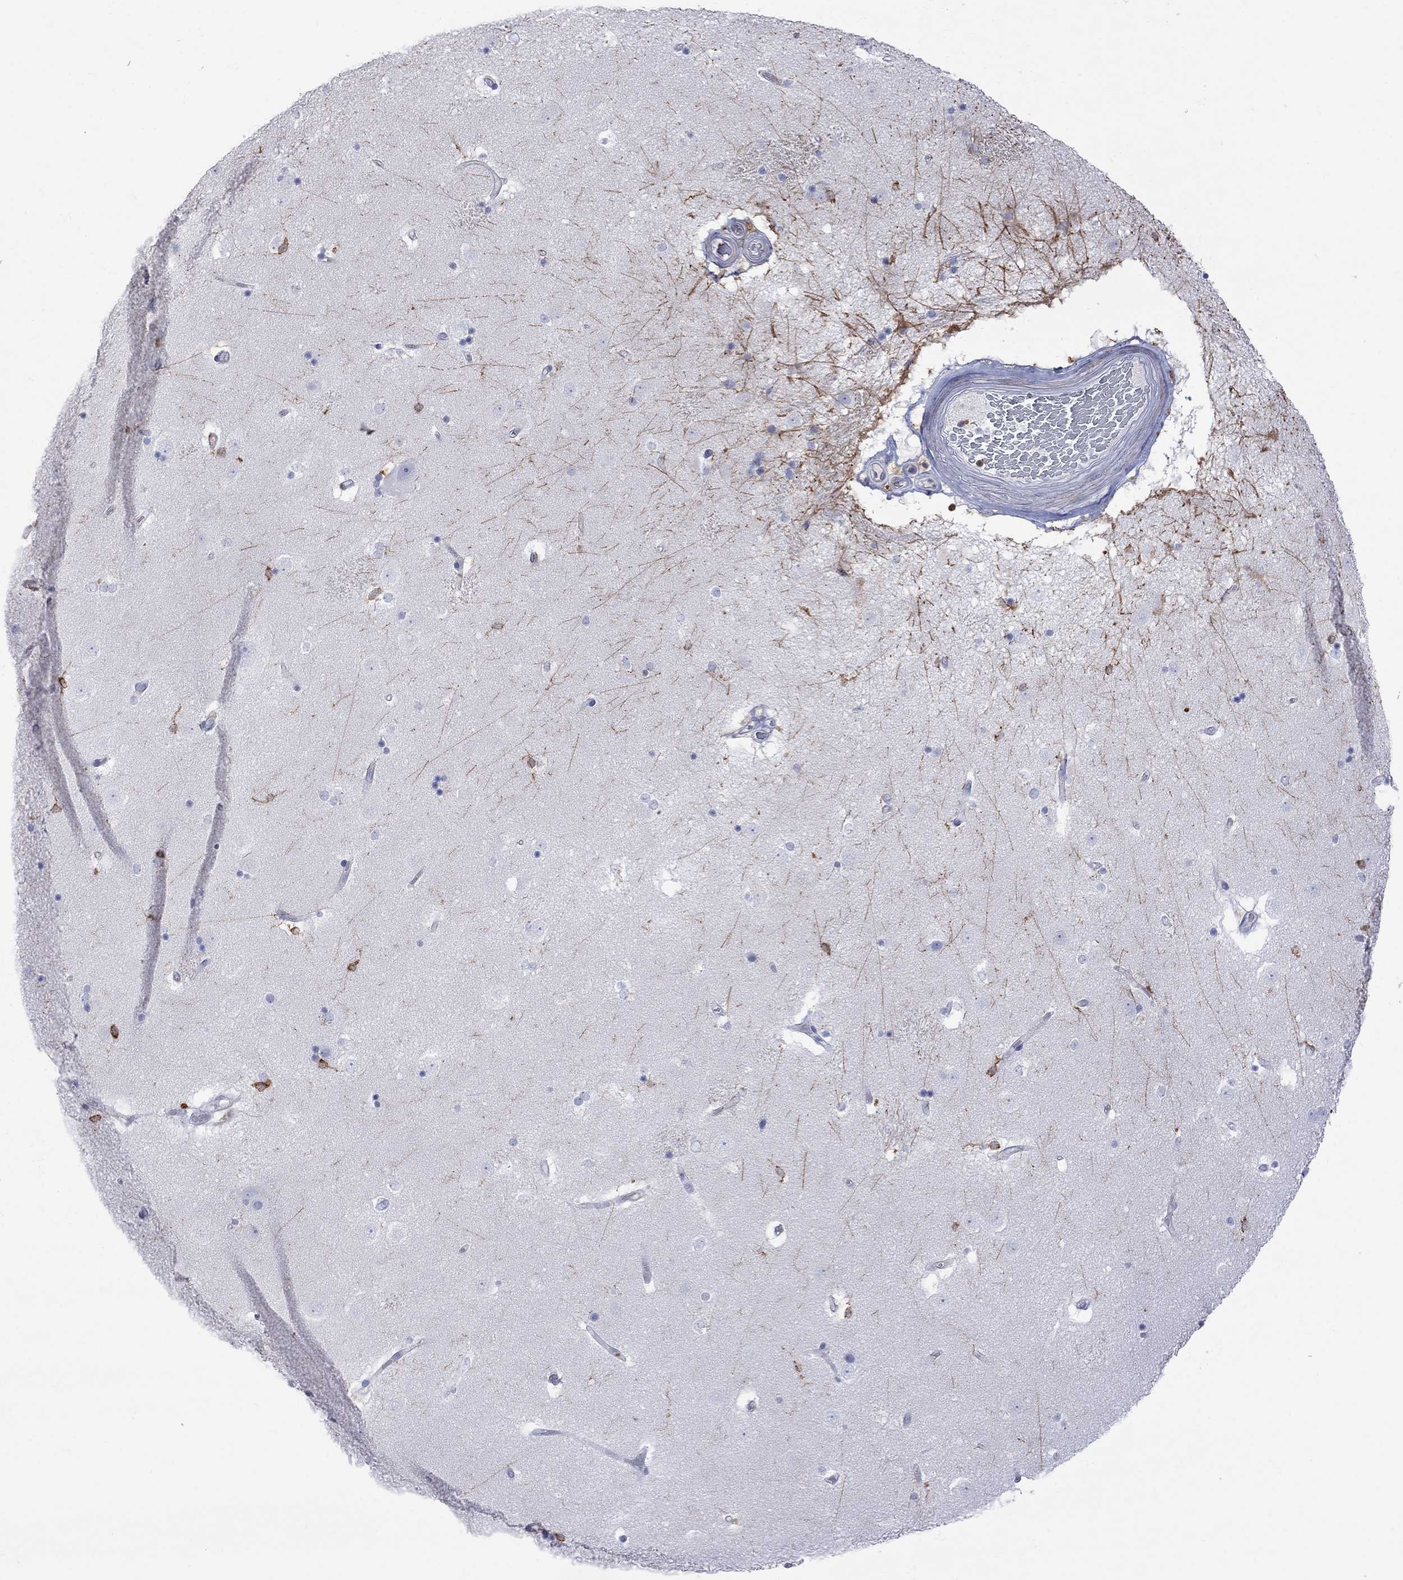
{"staining": {"intensity": "strong", "quantity": "<25%", "location": "cytoplasmic/membranous"}, "tissue": "caudate", "cell_type": "Glial cells", "image_type": "normal", "snomed": [{"axis": "morphology", "description": "Normal tissue, NOS"}, {"axis": "topography", "description": "Lateral ventricle wall"}], "caption": "The immunohistochemical stain shows strong cytoplasmic/membranous staining in glial cells of unremarkable caudate.", "gene": "ABI3", "patient": {"sex": "male", "age": 51}}